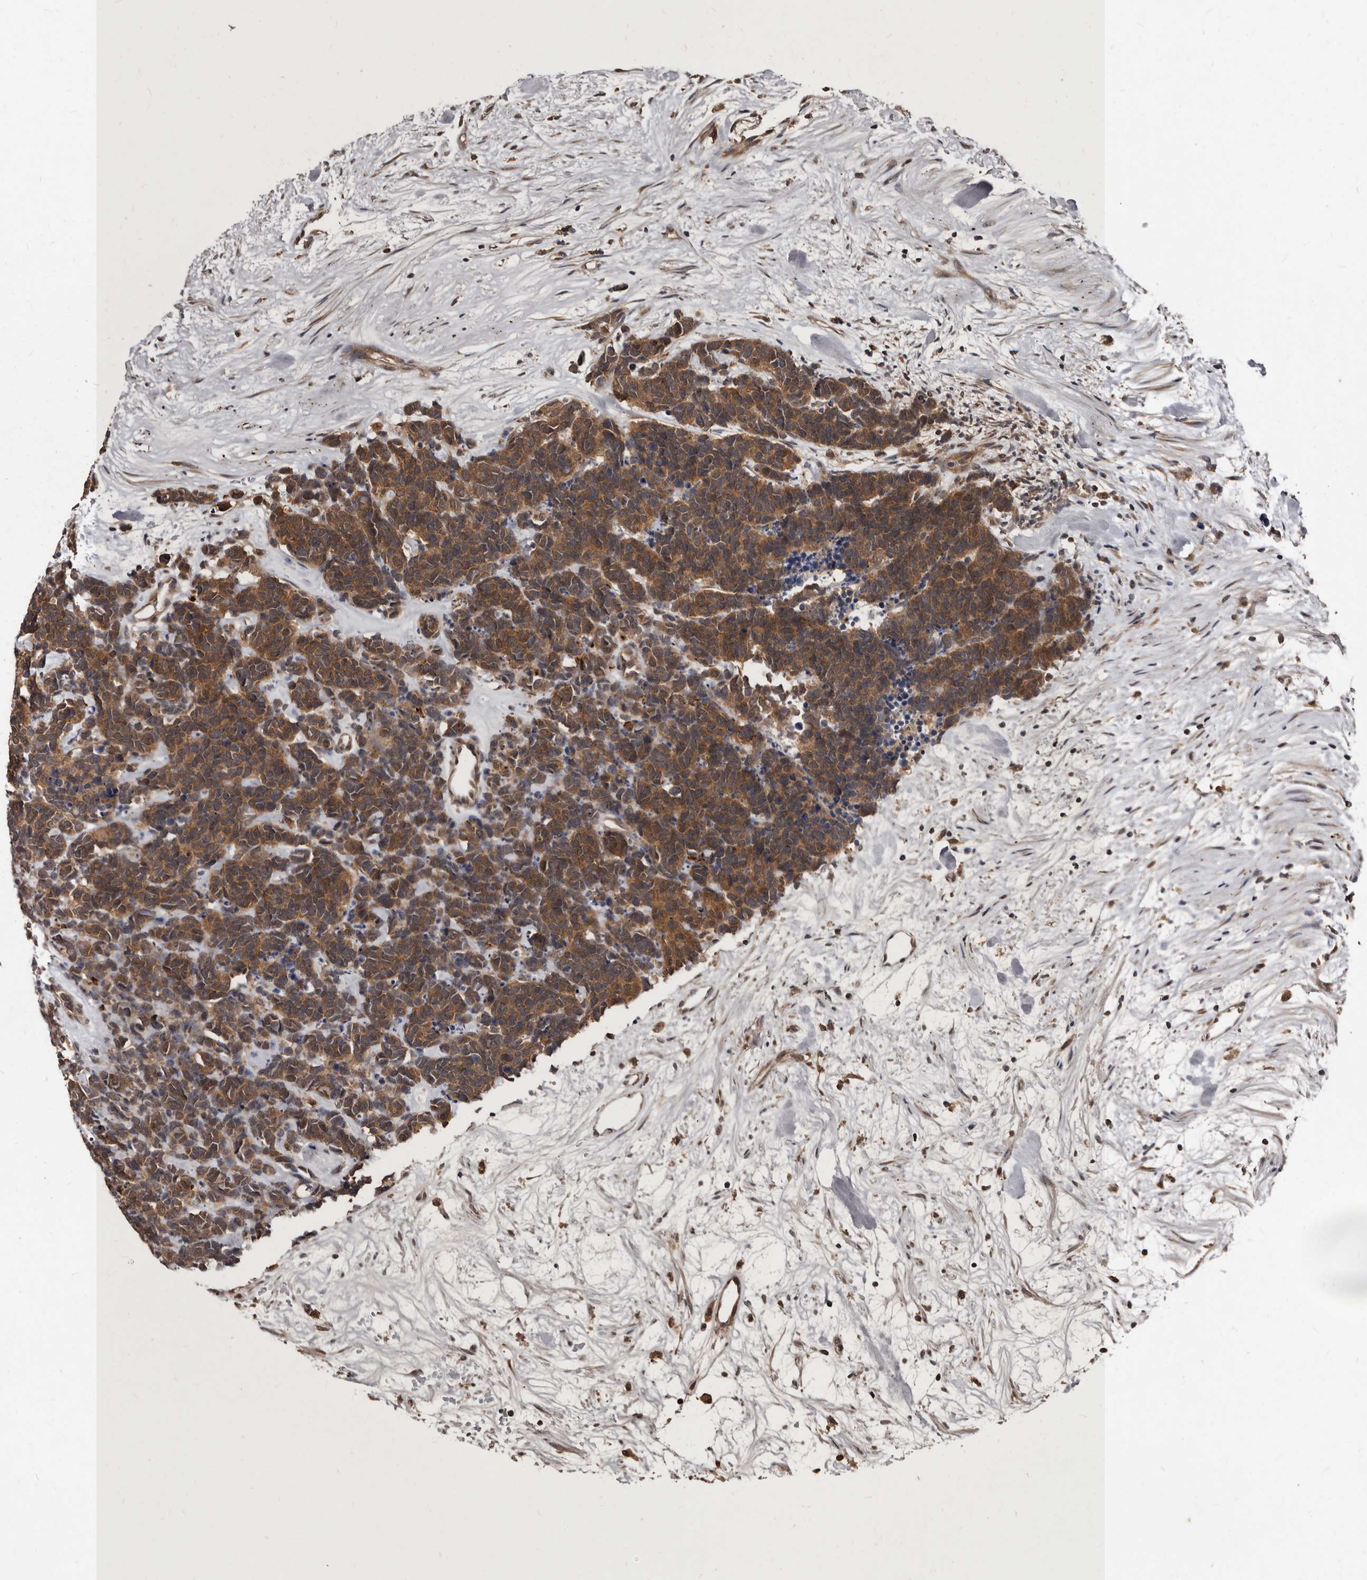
{"staining": {"intensity": "moderate", "quantity": ">75%", "location": "cytoplasmic/membranous"}, "tissue": "carcinoid", "cell_type": "Tumor cells", "image_type": "cancer", "snomed": [{"axis": "morphology", "description": "Carcinoma, NOS"}, {"axis": "morphology", "description": "Carcinoid, malignant, NOS"}, {"axis": "topography", "description": "Urinary bladder"}], "caption": "Immunohistochemistry (IHC) image of human carcinoma stained for a protein (brown), which reveals medium levels of moderate cytoplasmic/membranous staining in about >75% of tumor cells.", "gene": "PMVK", "patient": {"sex": "male", "age": 57}}